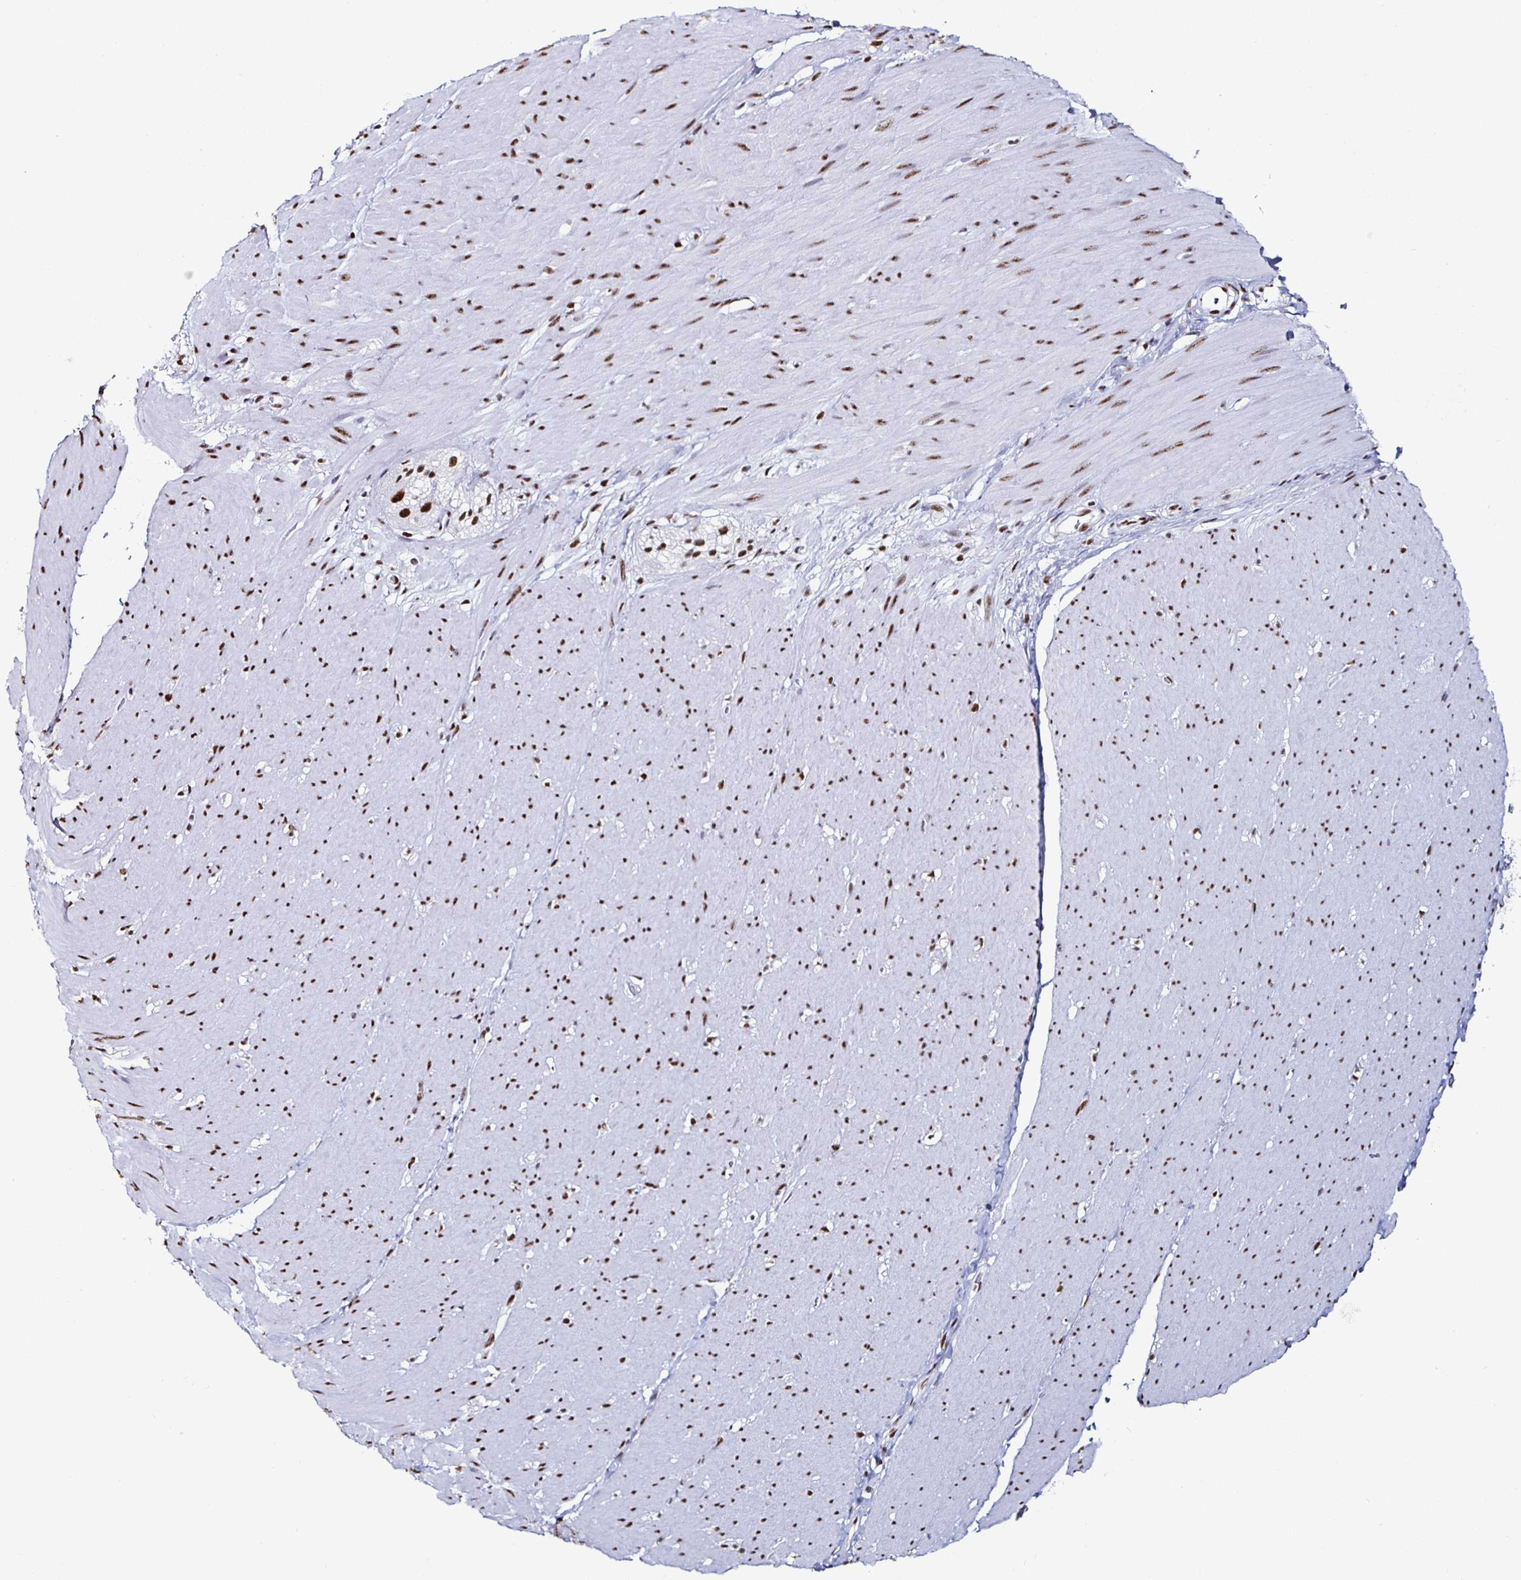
{"staining": {"intensity": "strong", "quantity": "25%-75%", "location": "nuclear"}, "tissue": "smooth muscle", "cell_type": "Smooth muscle cells", "image_type": "normal", "snomed": [{"axis": "morphology", "description": "Normal tissue, NOS"}, {"axis": "topography", "description": "Smooth muscle"}, {"axis": "topography", "description": "Rectum"}], "caption": "A histopathology image of human smooth muscle stained for a protein reveals strong nuclear brown staining in smooth muscle cells. (Brightfield microscopy of DAB IHC at high magnification).", "gene": "DDX39B", "patient": {"sex": "male", "age": 53}}